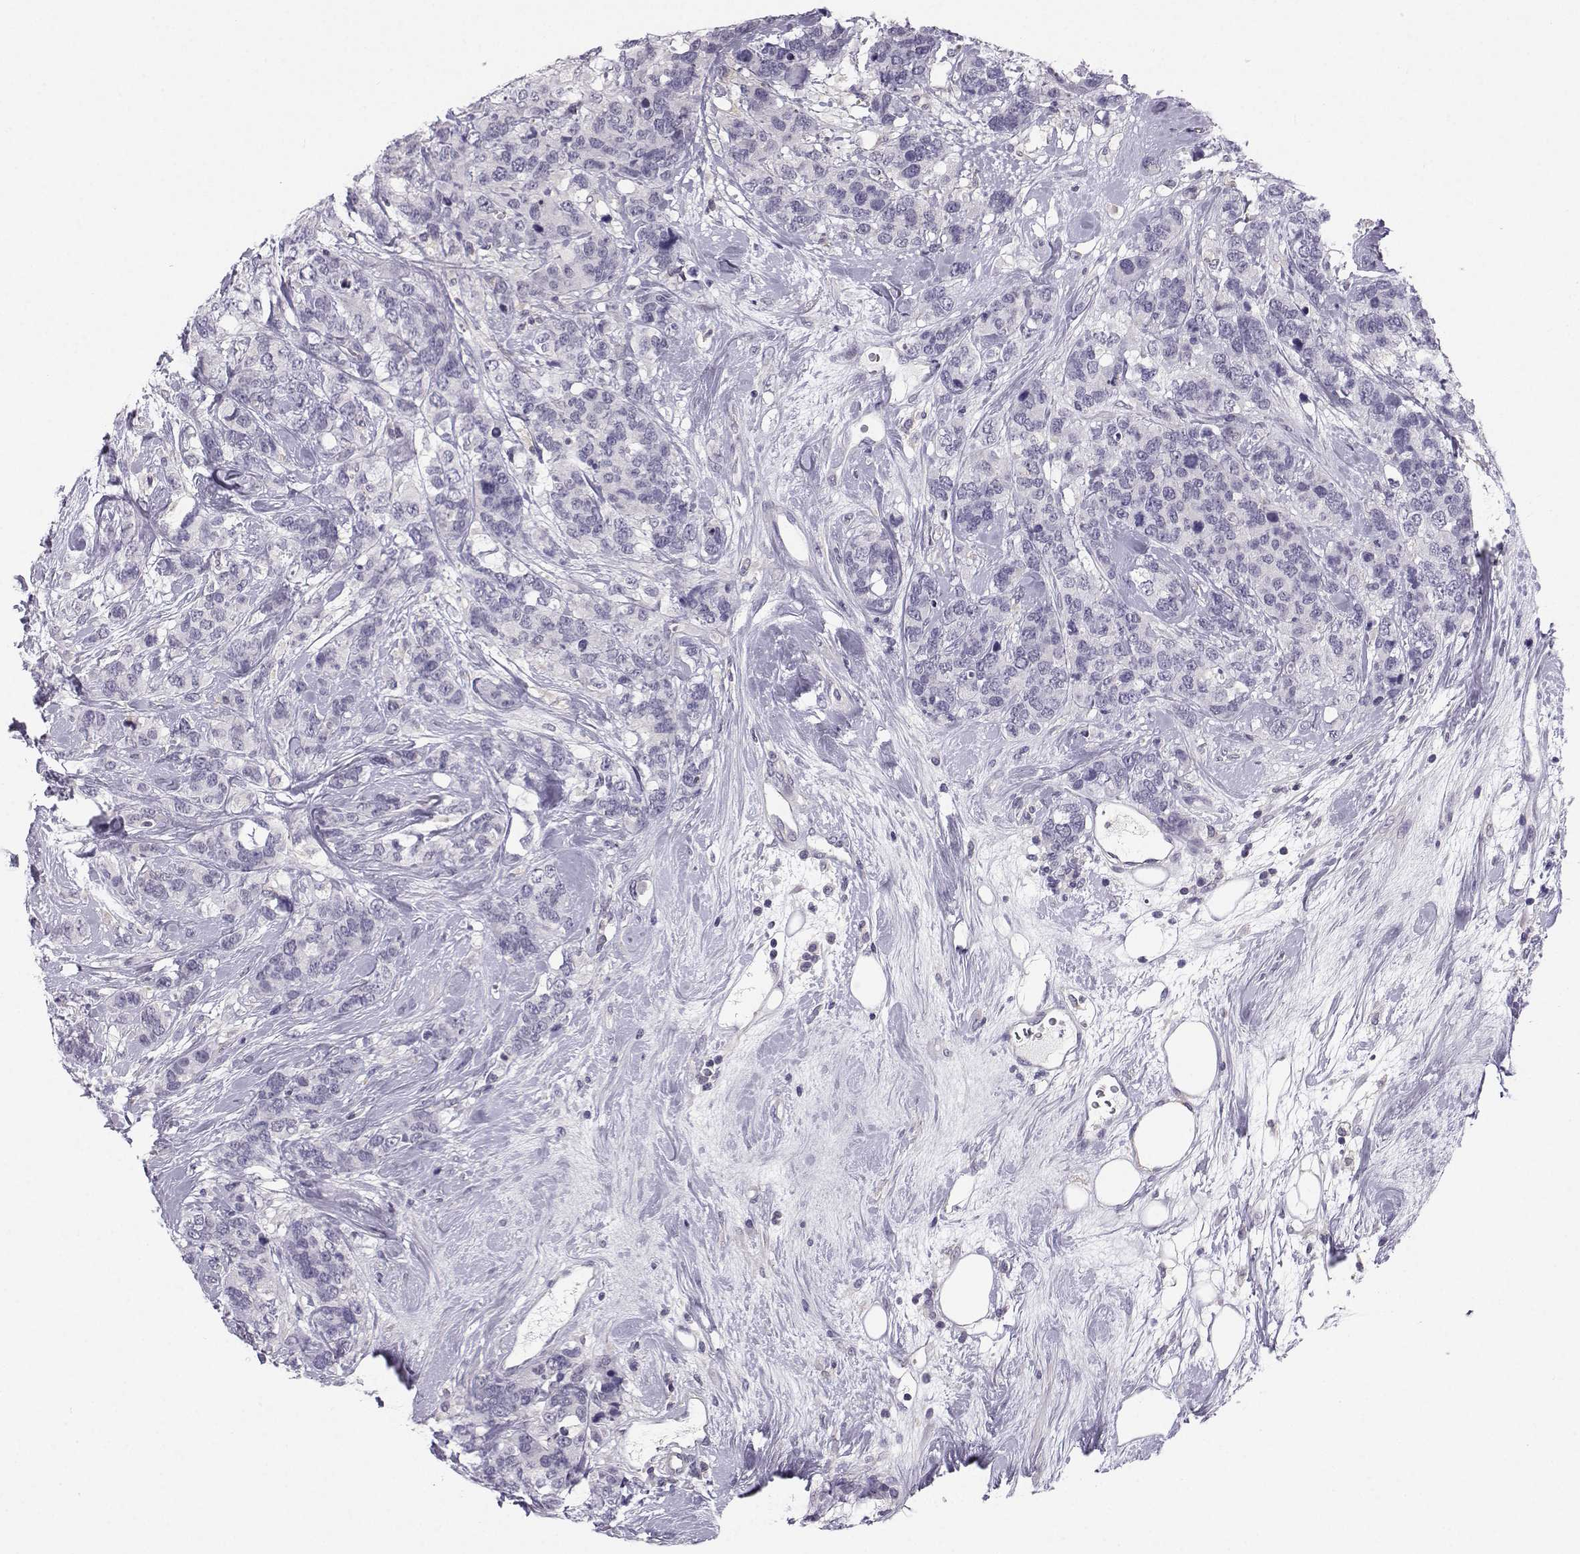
{"staining": {"intensity": "negative", "quantity": "none", "location": "none"}, "tissue": "breast cancer", "cell_type": "Tumor cells", "image_type": "cancer", "snomed": [{"axis": "morphology", "description": "Lobular carcinoma"}, {"axis": "topography", "description": "Breast"}], "caption": "Micrograph shows no protein positivity in tumor cells of breast lobular carcinoma tissue. The staining is performed using DAB brown chromogen with nuclei counter-stained in using hematoxylin.", "gene": "MROH7", "patient": {"sex": "female", "age": 59}}